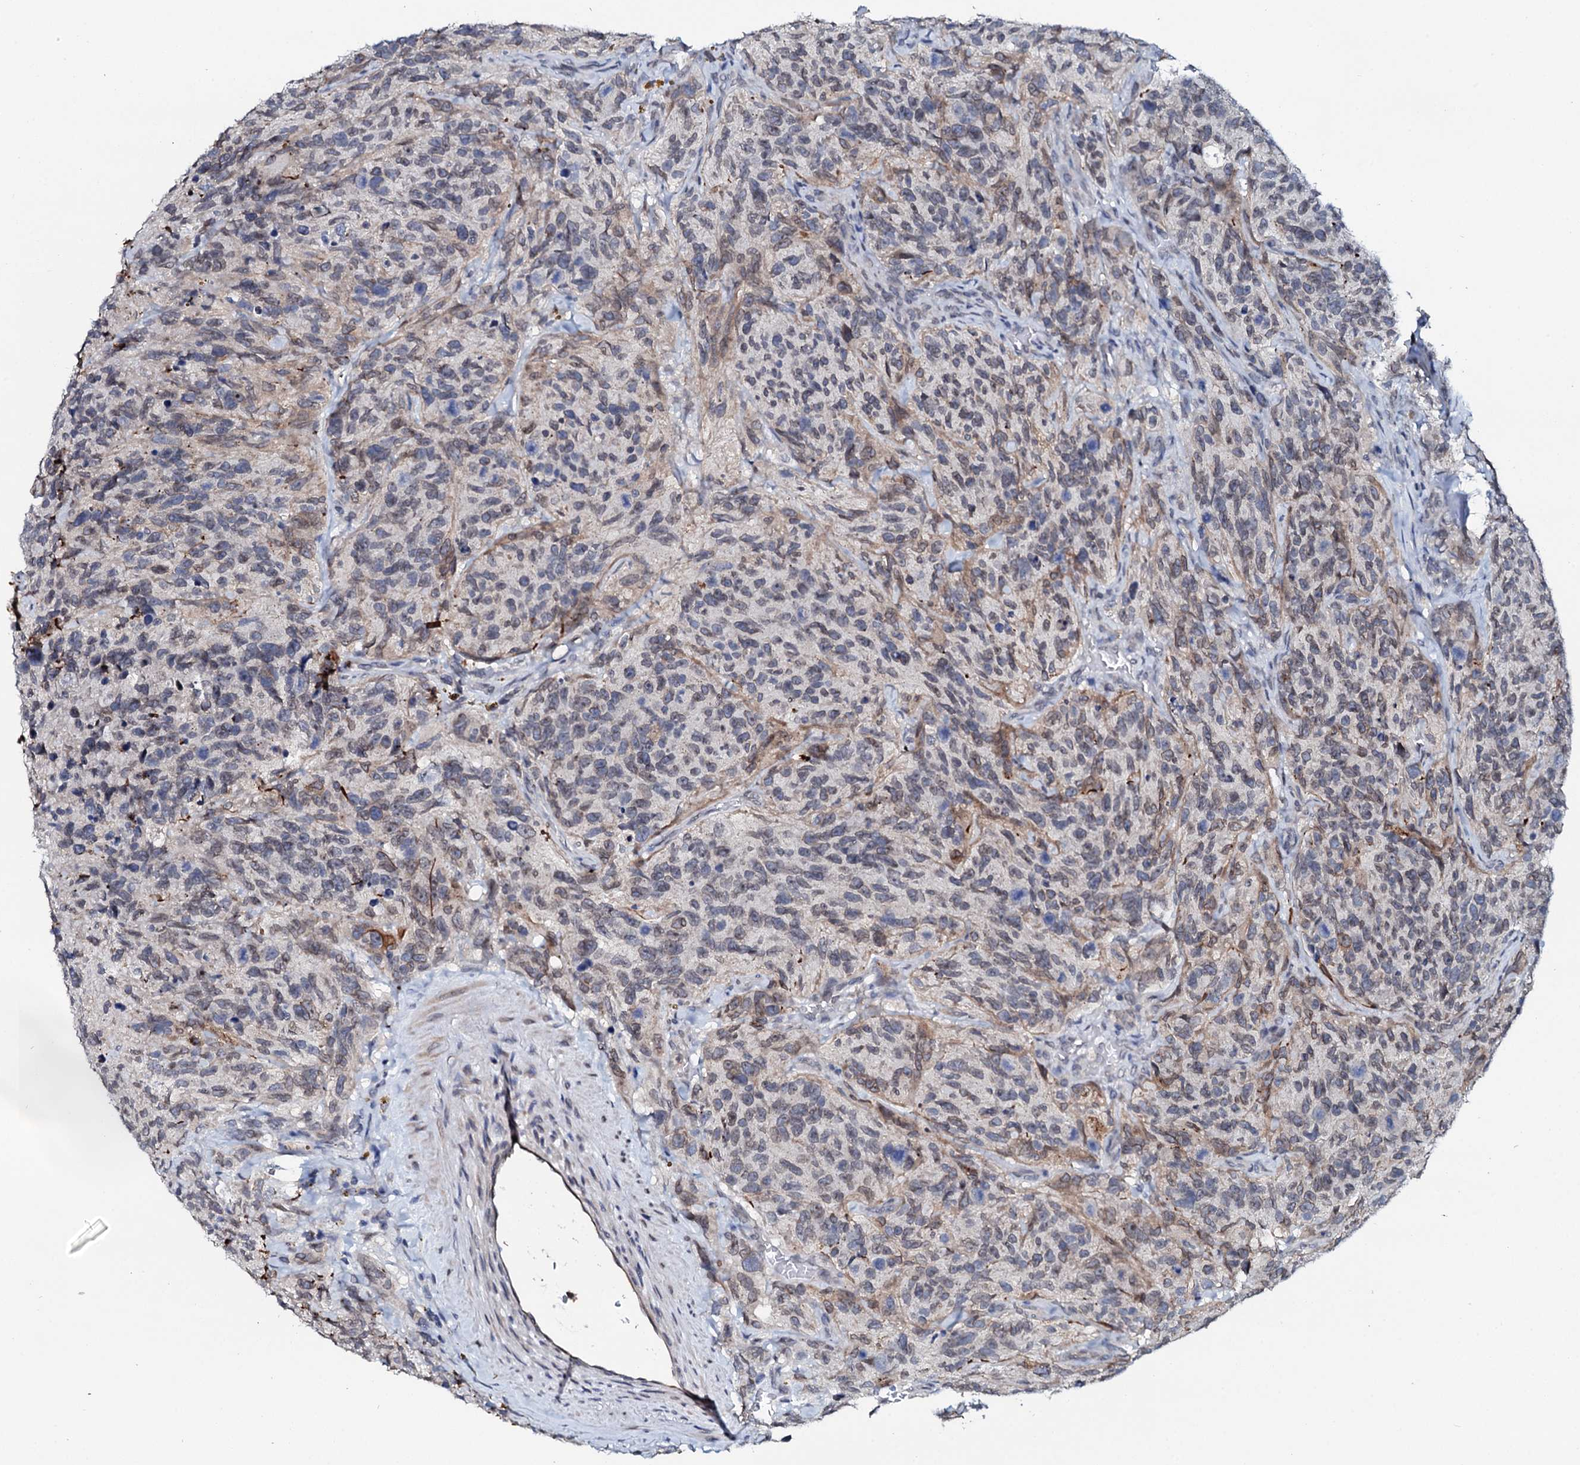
{"staining": {"intensity": "weak", "quantity": "<25%", "location": "cytoplasmic/membranous,nuclear"}, "tissue": "glioma", "cell_type": "Tumor cells", "image_type": "cancer", "snomed": [{"axis": "morphology", "description": "Glioma, malignant, High grade"}, {"axis": "topography", "description": "Brain"}], "caption": "Immunohistochemistry image of neoplastic tissue: human malignant glioma (high-grade) stained with DAB (3,3'-diaminobenzidine) reveals no significant protein staining in tumor cells. (Brightfield microscopy of DAB immunohistochemistry at high magnification).", "gene": "SNTA1", "patient": {"sex": "male", "age": 69}}